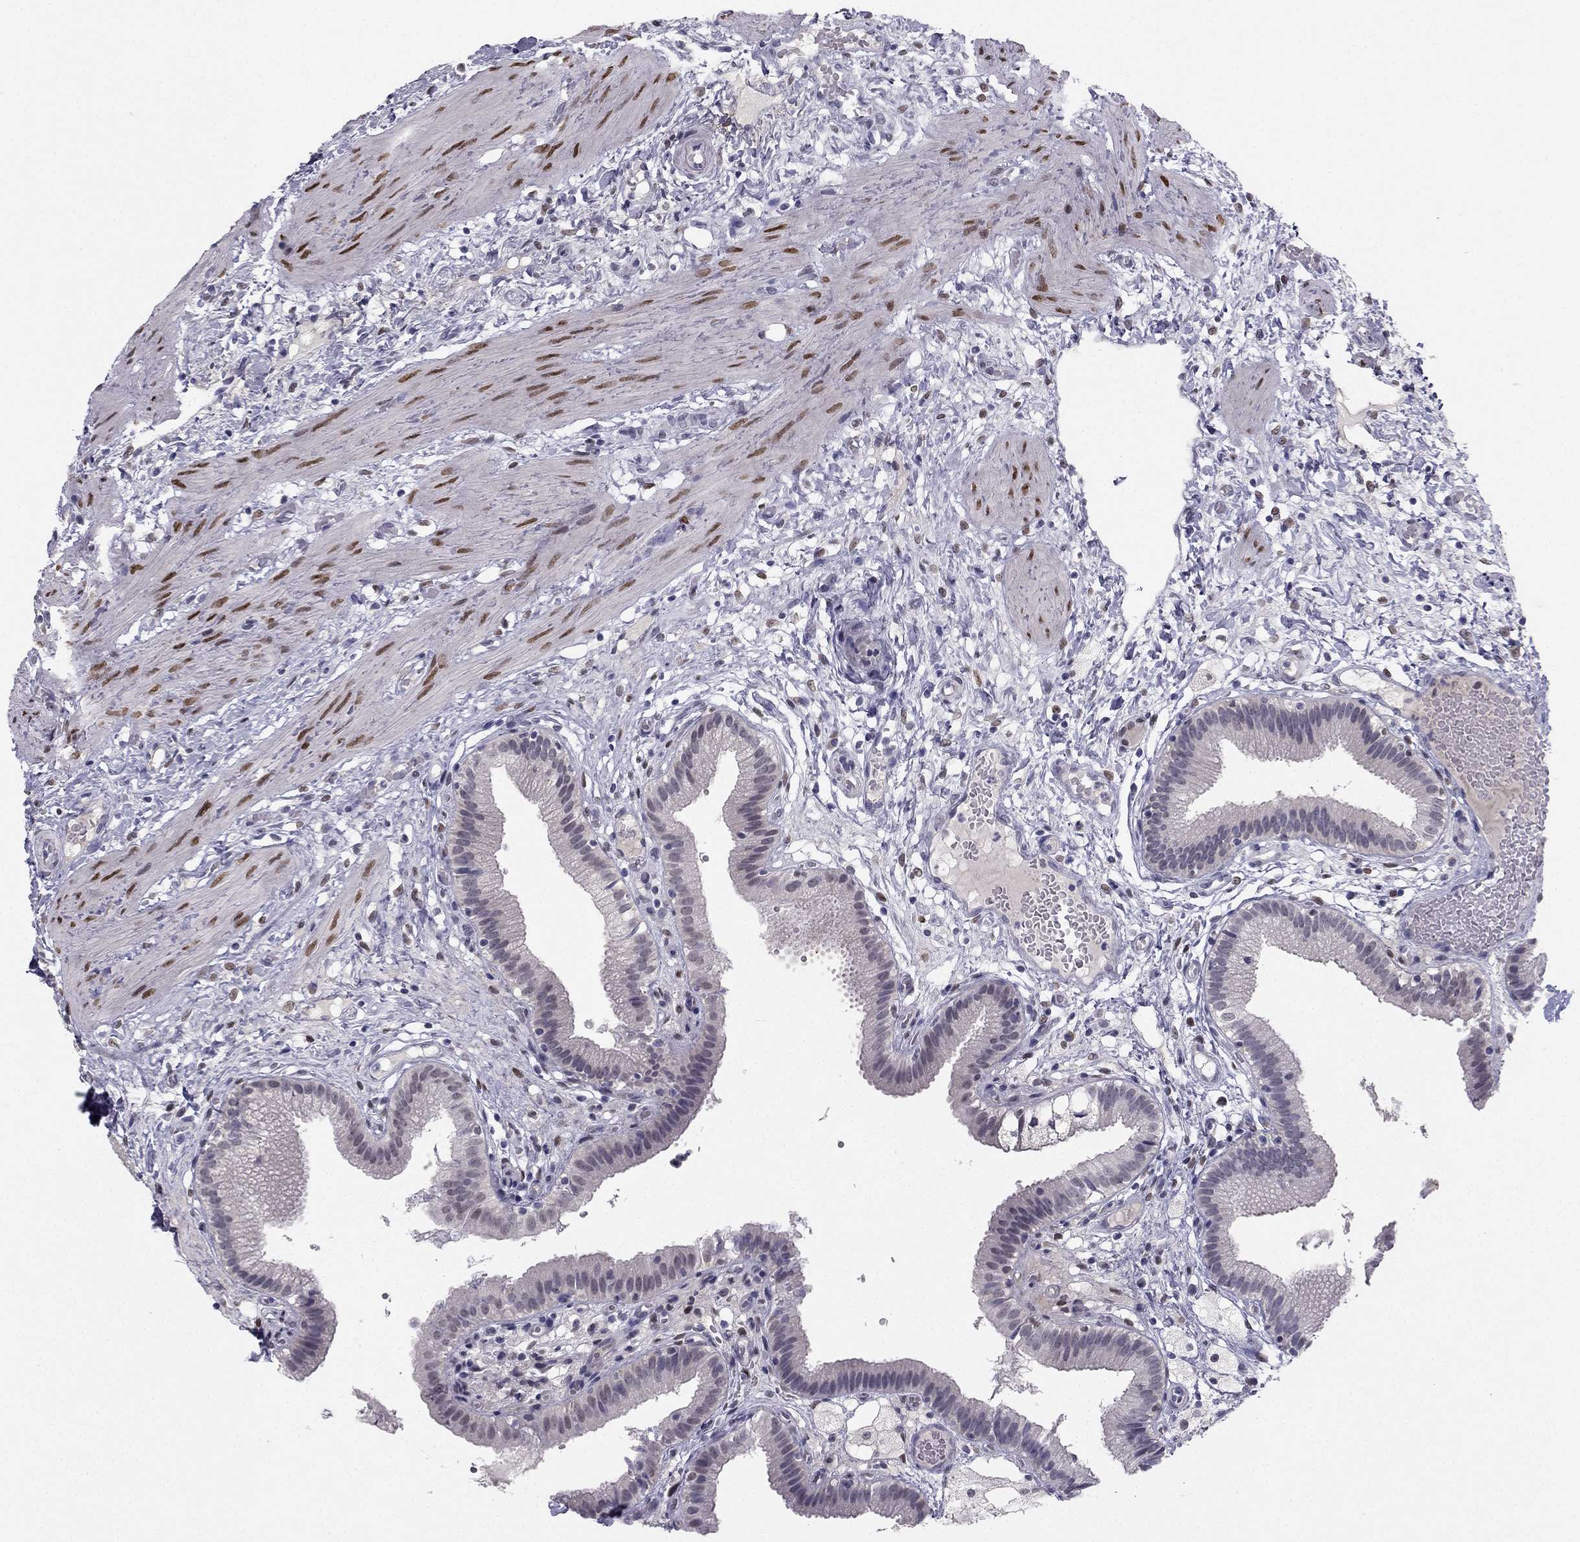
{"staining": {"intensity": "negative", "quantity": "none", "location": "none"}, "tissue": "gallbladder", "cell_type": "Glandular cells", "image_type": "normal", "snomed": [{"axis": "morphology", "description": "Normal tissue, NOS"}, {"axis": "topography", "description": "Gallbladder"}], "caption": "Benign gallbladder was stained to show a protein in brown. There is no significant expression in glandular cells. The staining was performed using DAB to visualize the protein expression in brown, while the nuclei were stained in blue with hematoxylin (Magnification: 20x).", "gene": "TRPS1", "patient": {"sex": "female", "age": 24}}